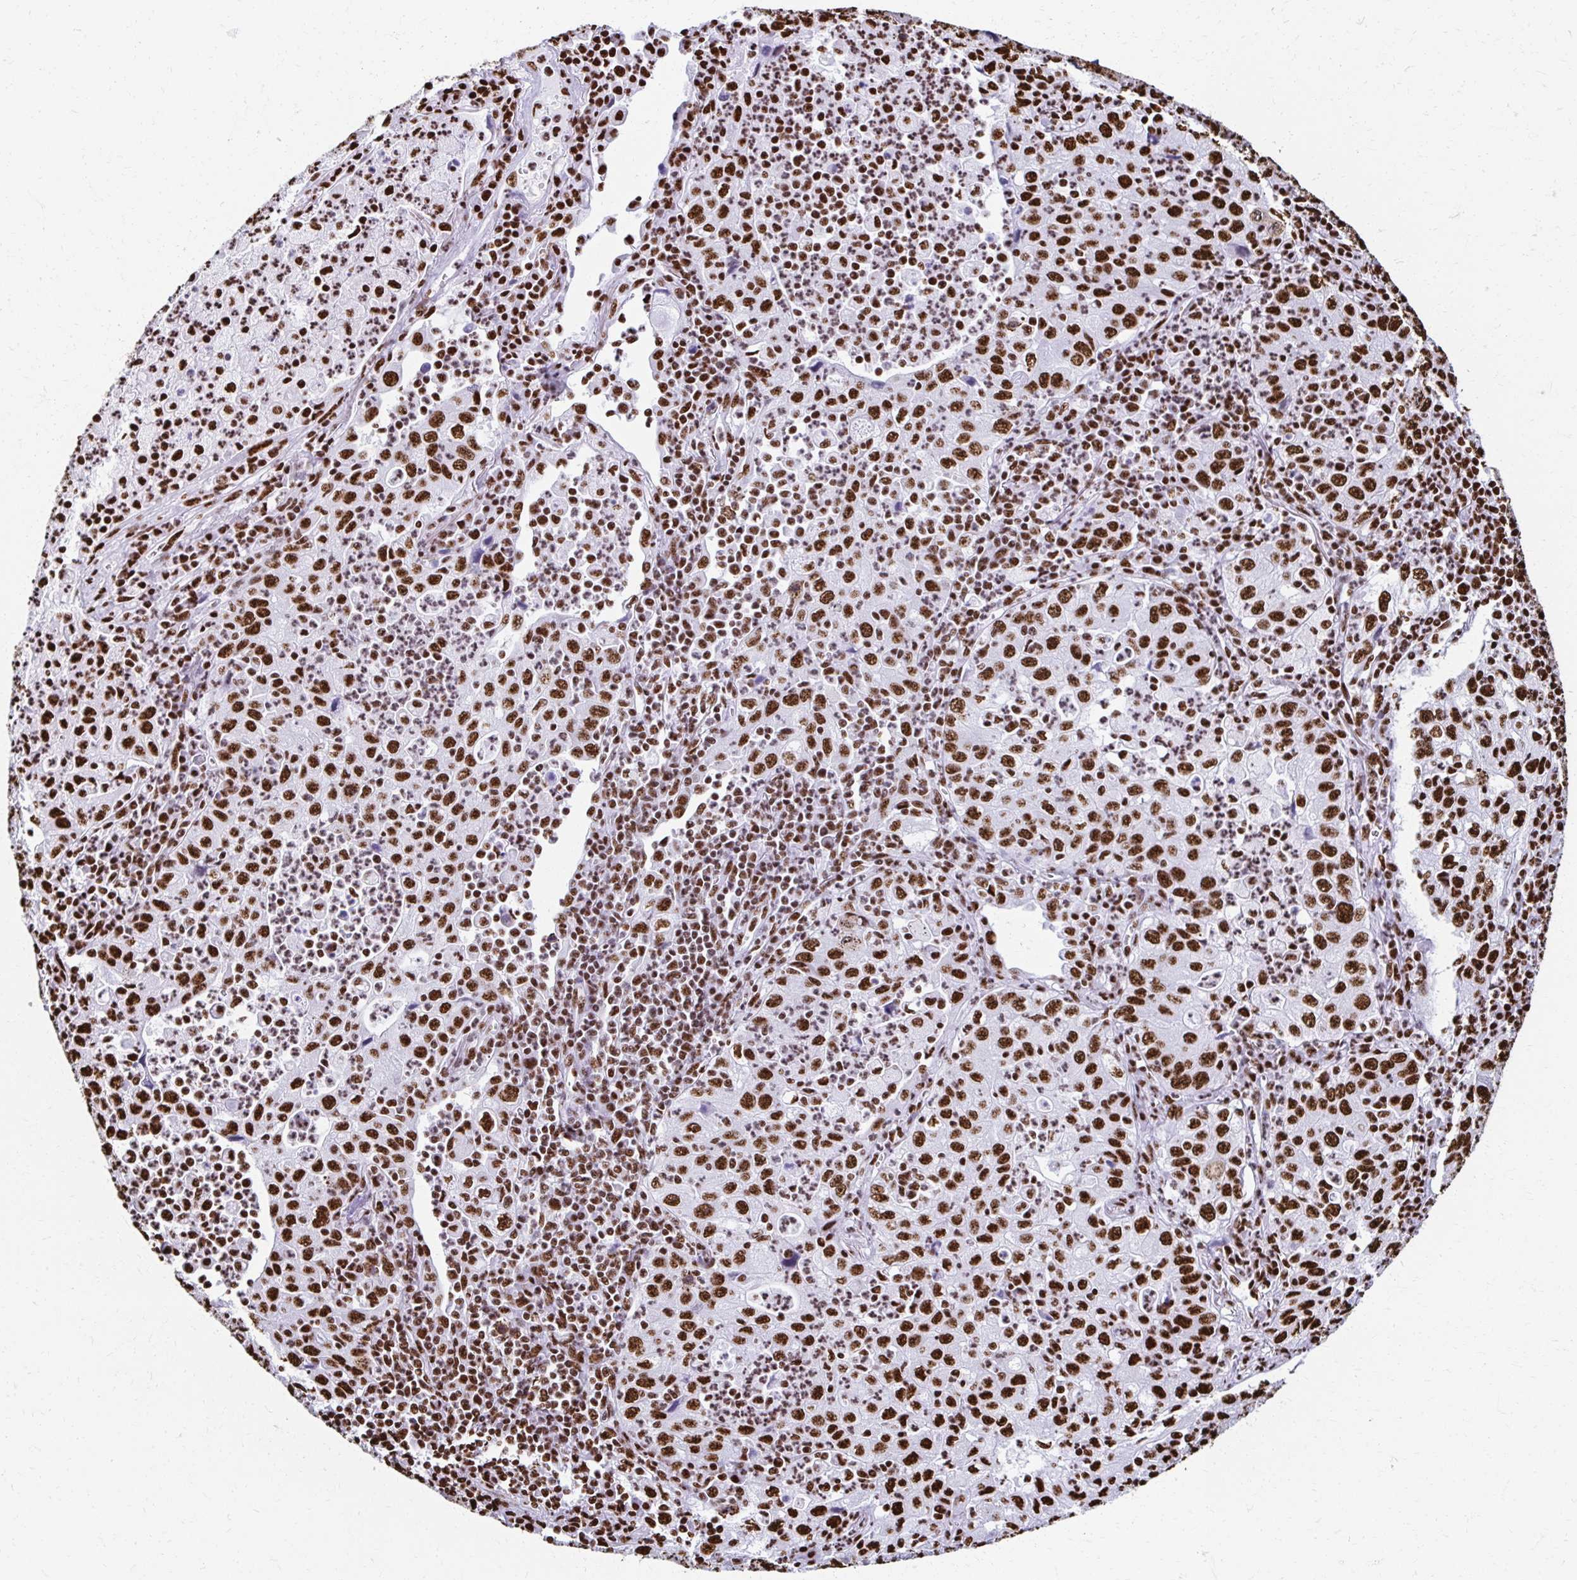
{"staining": {"intensity": "strong", "quantity": ">75%", "location": "nuclear"}, "tissue": "lung cancer", "cell_type": "Tumor cells", "image_type": "cancer", "snomed": [{"axis": "morphology", "description": "Squamous cell carcinoma, NOS"}, {"axis": "topography", "description": "Lung"}], "caption": "This is an image of immunohistochemistry (IHC) staining of lung cancer (squamous cell carcinoma), which shows strong staining in the nuclear of tumor cells.", "gene": "NONO", "patient": {"sex": "male", "age": 71}}